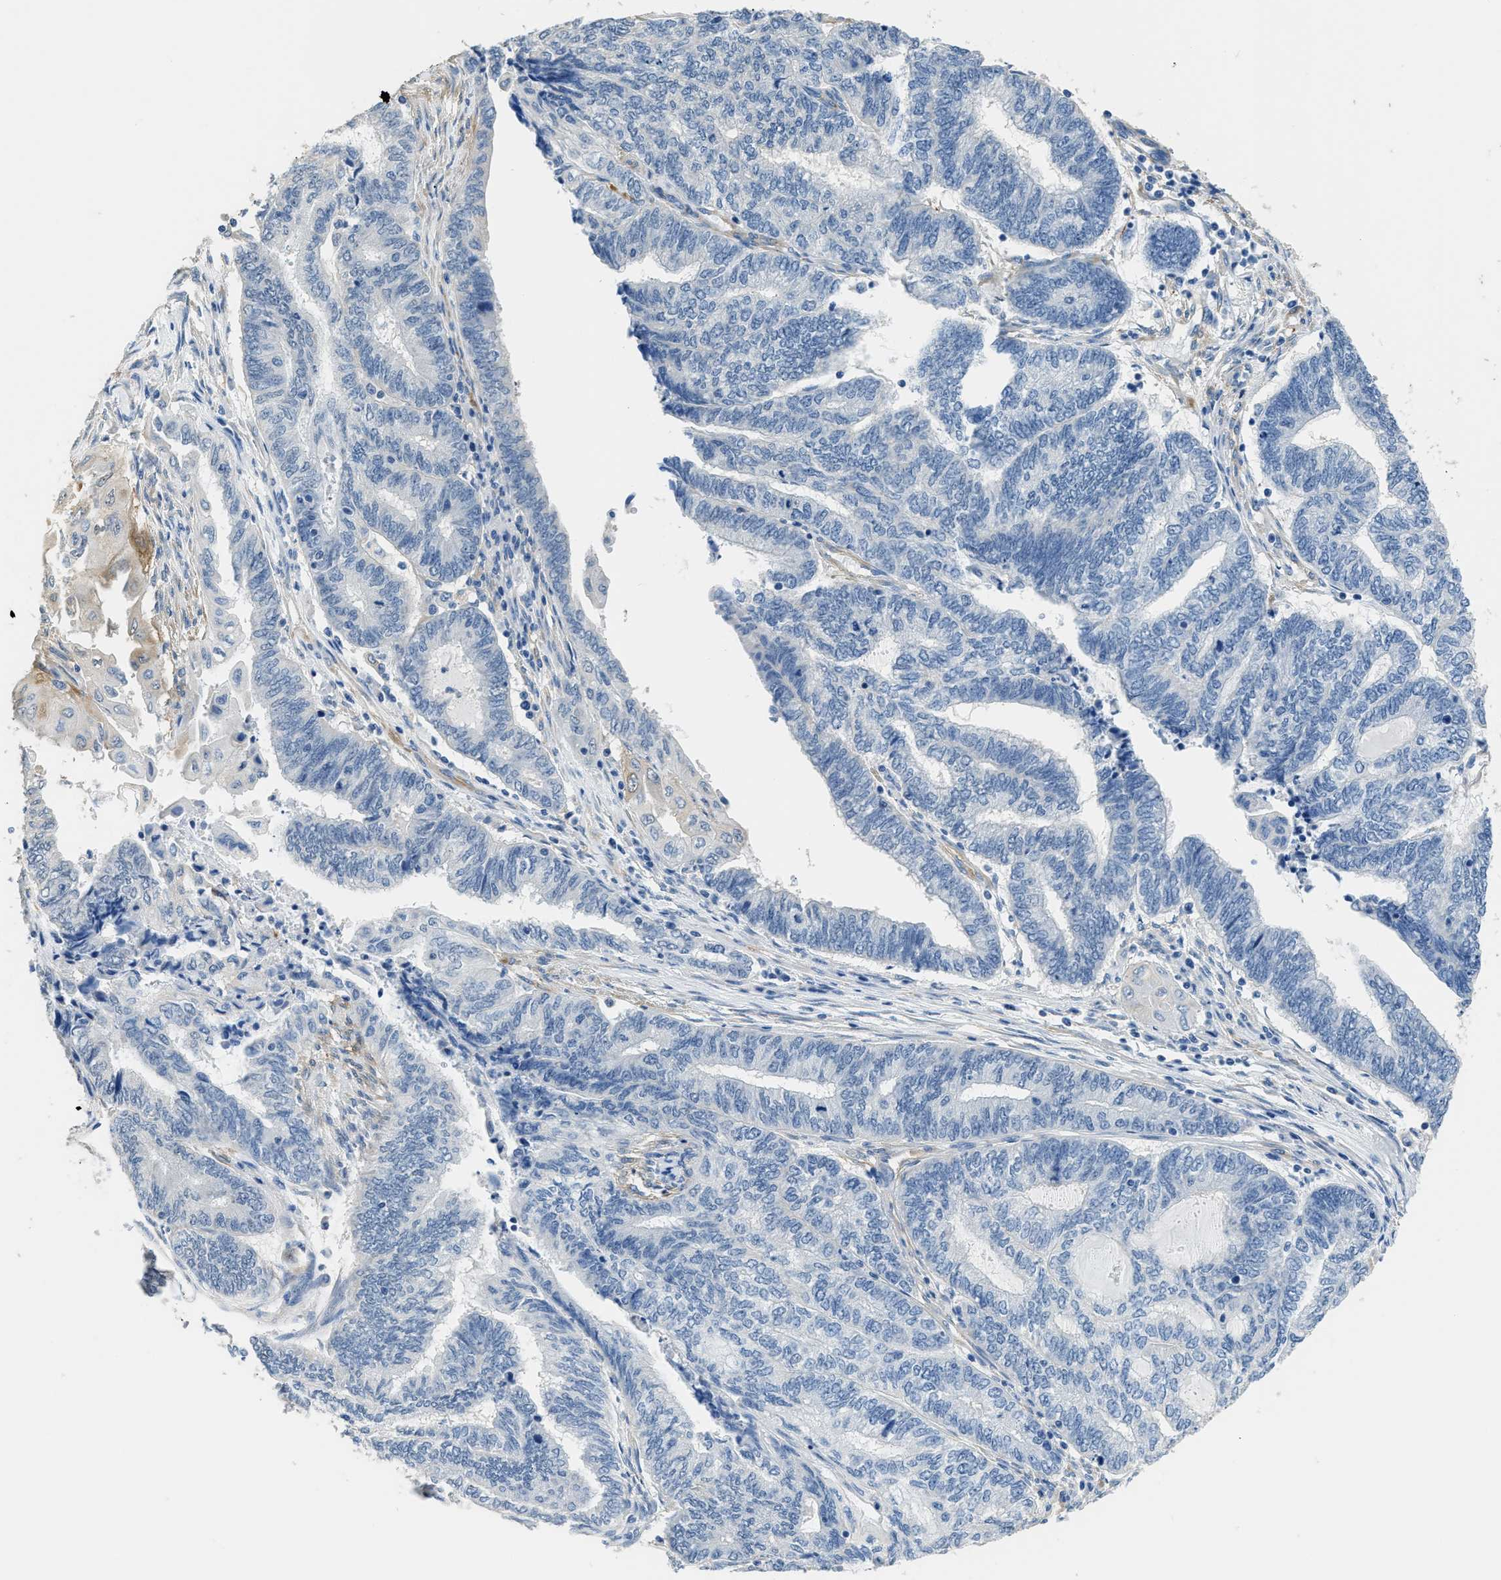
{"staining": {"intensity": "negative", "quantity": "none", "location": "none"}, "tissue": "endometrial cancer", "cell_type": "Tumor cells", "image_type": "cancer", "snomed": [{"axis": "morphology", "description": "Adenocarcinoma, NOS"}, {"axis": "topography", "description": "Uterus"}, {"axis": "topography", "description": "Endometrium"}], "caption": "A high-resolution image shows IHC staining of adenocarcinoma (endometrial), which reveals no significant positivity in tumor cells.", "gene": "ZSWIM5", "patient": {"sex": "female", "age": 70}}